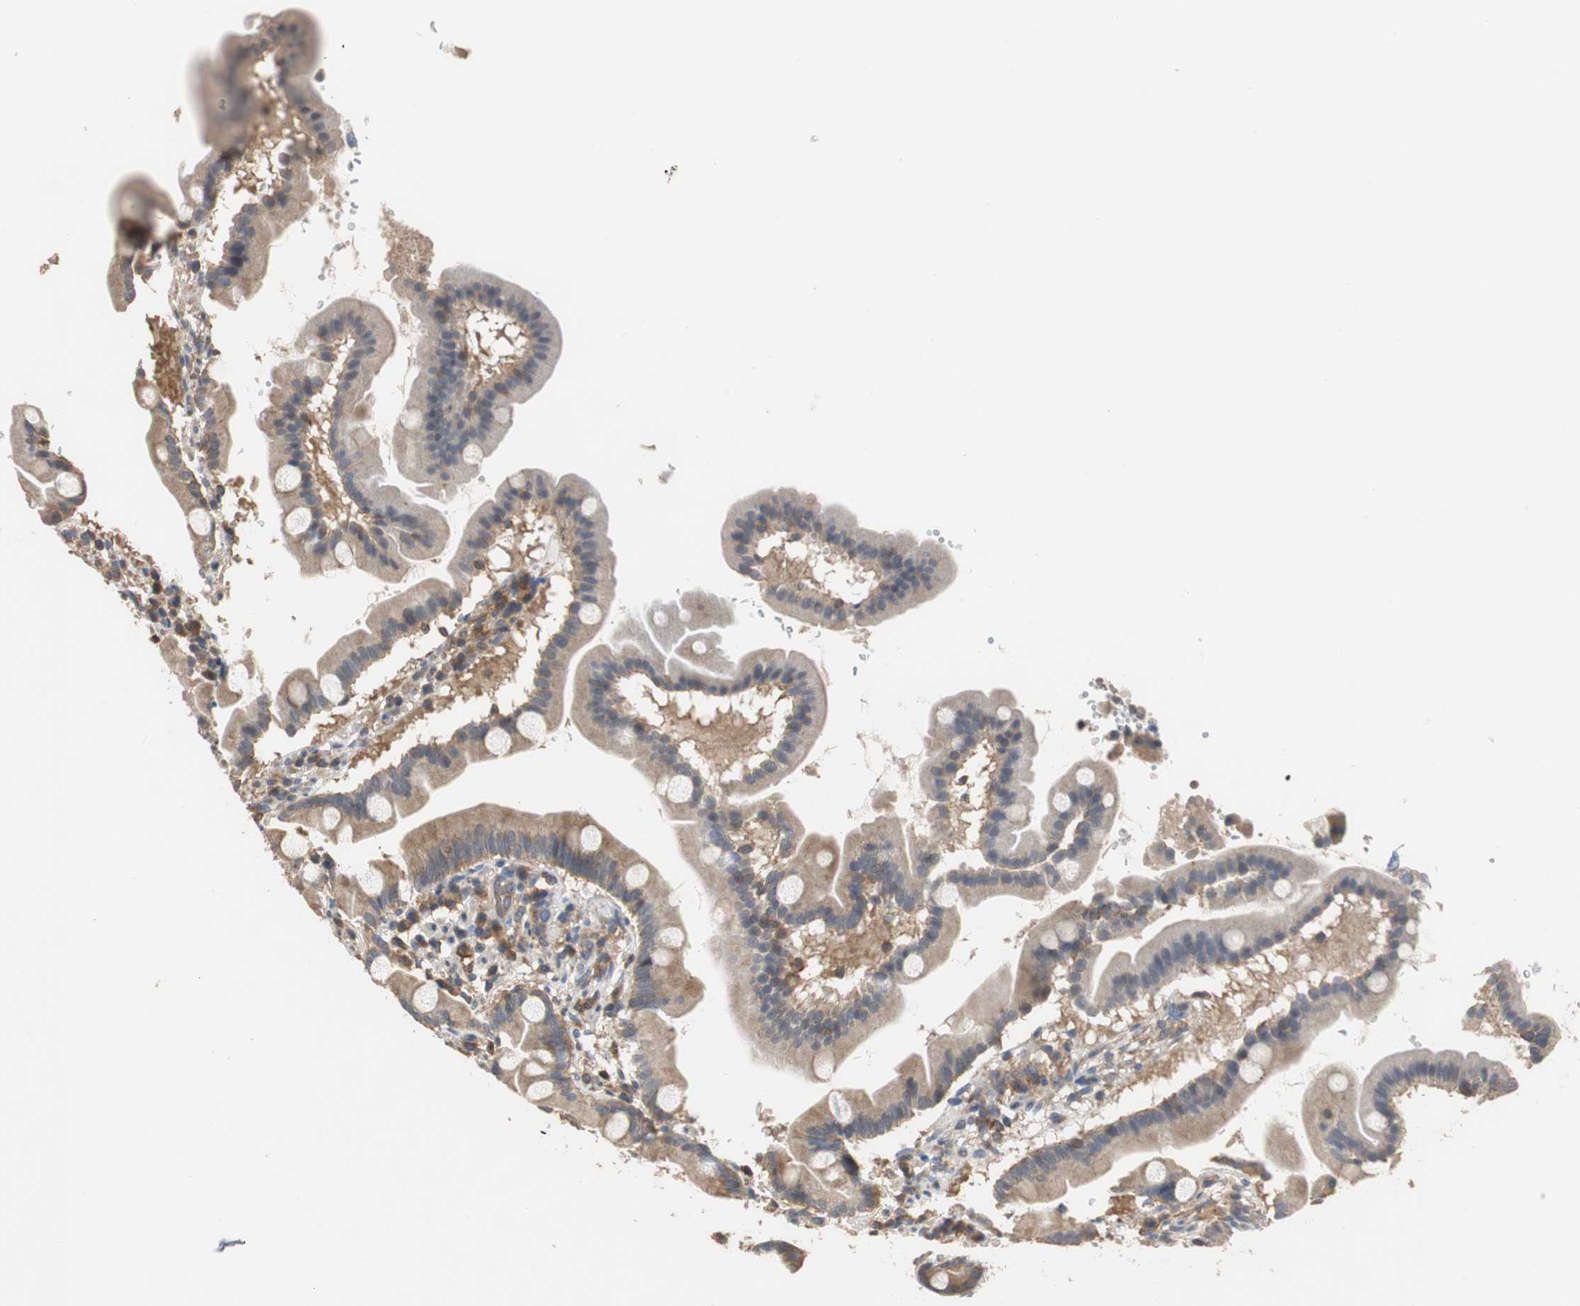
{"staining": {"intensity": "moderate", "quantity": ">75%", "location": "cytoplasmic/membranous"}, "tissue": "duodenum", "cell_type": "Glandular cells", "image_type": "normal", "snomed": [{"axis": "morphology", "description": "Normal tissue, NOS"}, {"axis": "topography", "description": "Duodenum"}], "caption": "An image of human duodenum stained for a protein displays moderate cytoplasmic/membranous brown staining in glandular cells. (DAB (3,3'-diaminobenzidine) IHC with brightfield microscopy, high magnification).", "gene": "MAP4K2", "patient": {"sex": "male", "age": 50}}